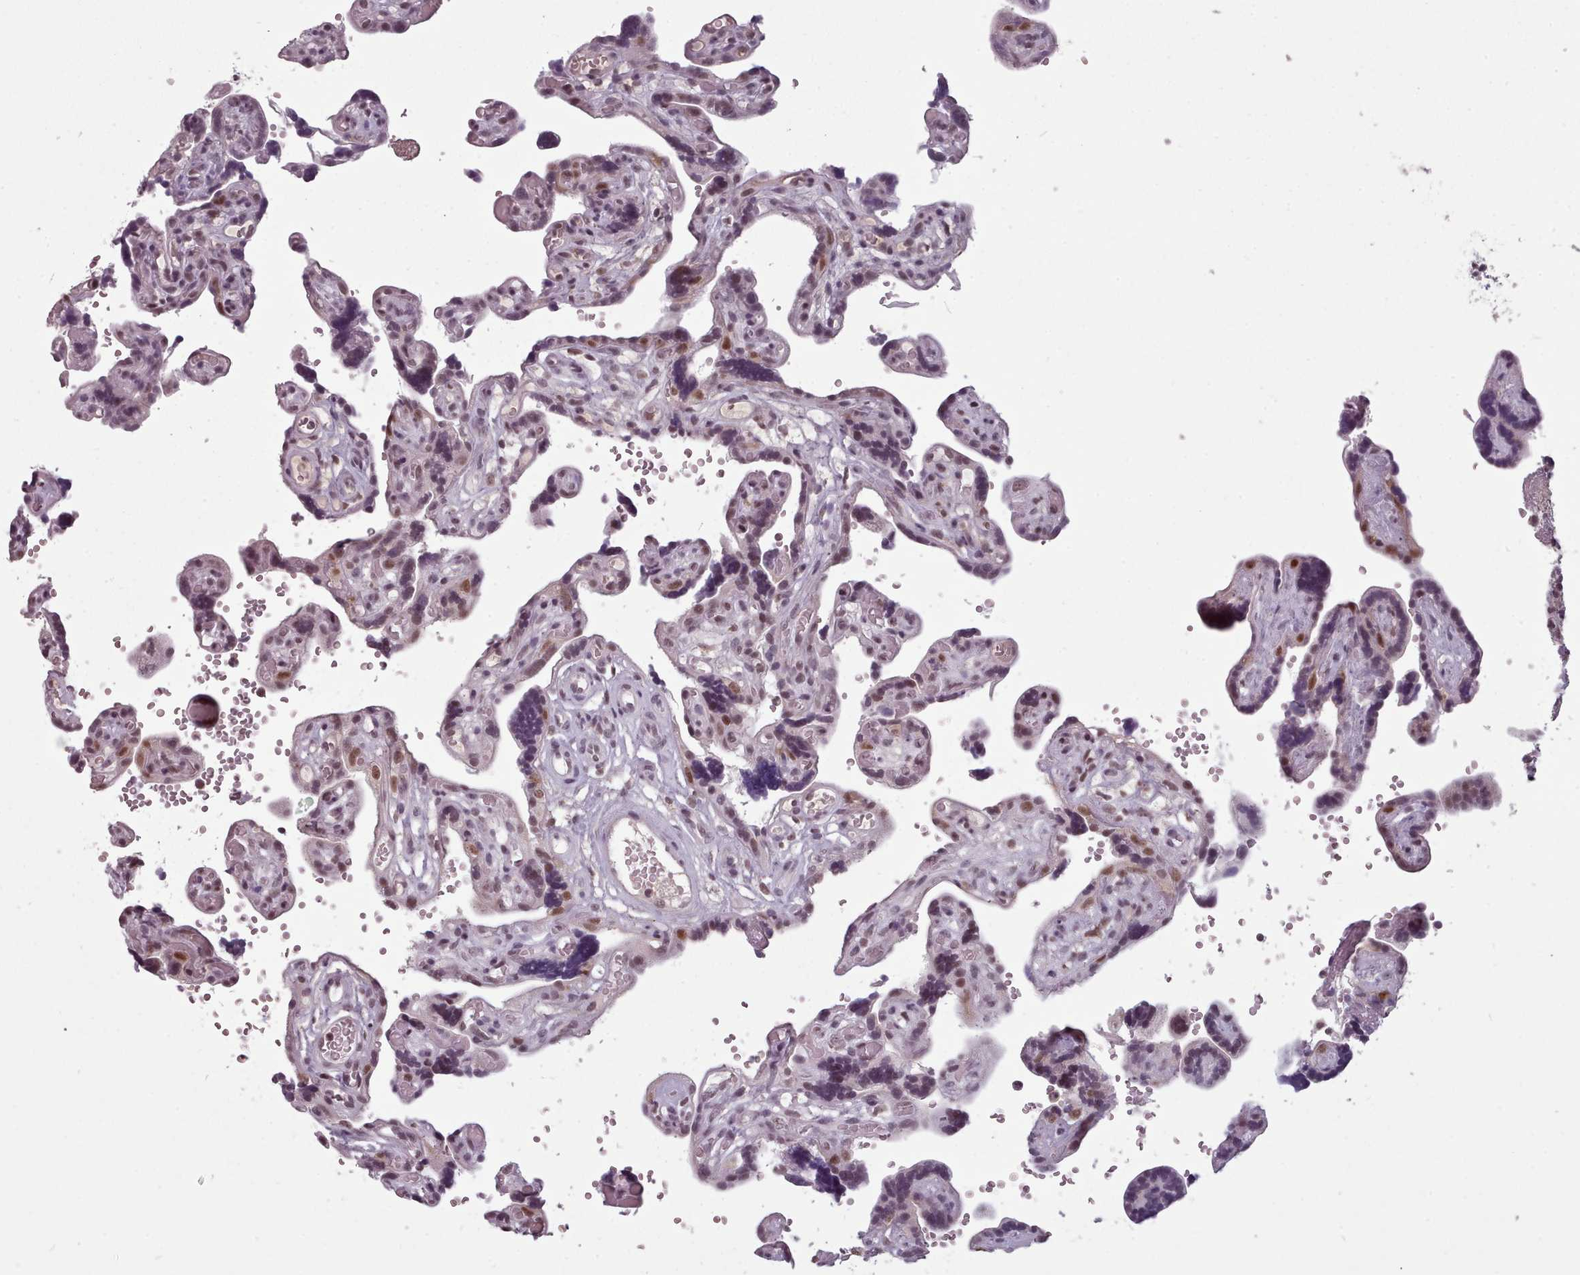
{"staining": {"intensity": "strong", "quantity": ">75%", "location": "nuclear"}, "tissue": "placenta", "cell_type": "Decidual cells", "image_type": "normal", "snomed": [{"axis": "morphology", "description": "Normal tissue, NOS"}, {"axis": "topography", "description": "Placenta"}], "caption": "Immunohistochemistry (DAB (3,3'-diaminobenzidine)) staining of normal placenta shows strong nuclear protein staining in approximately >75% of decidual cells.", "gene": "SRSF9", "patient": {"sex": "female", "age": 30}}